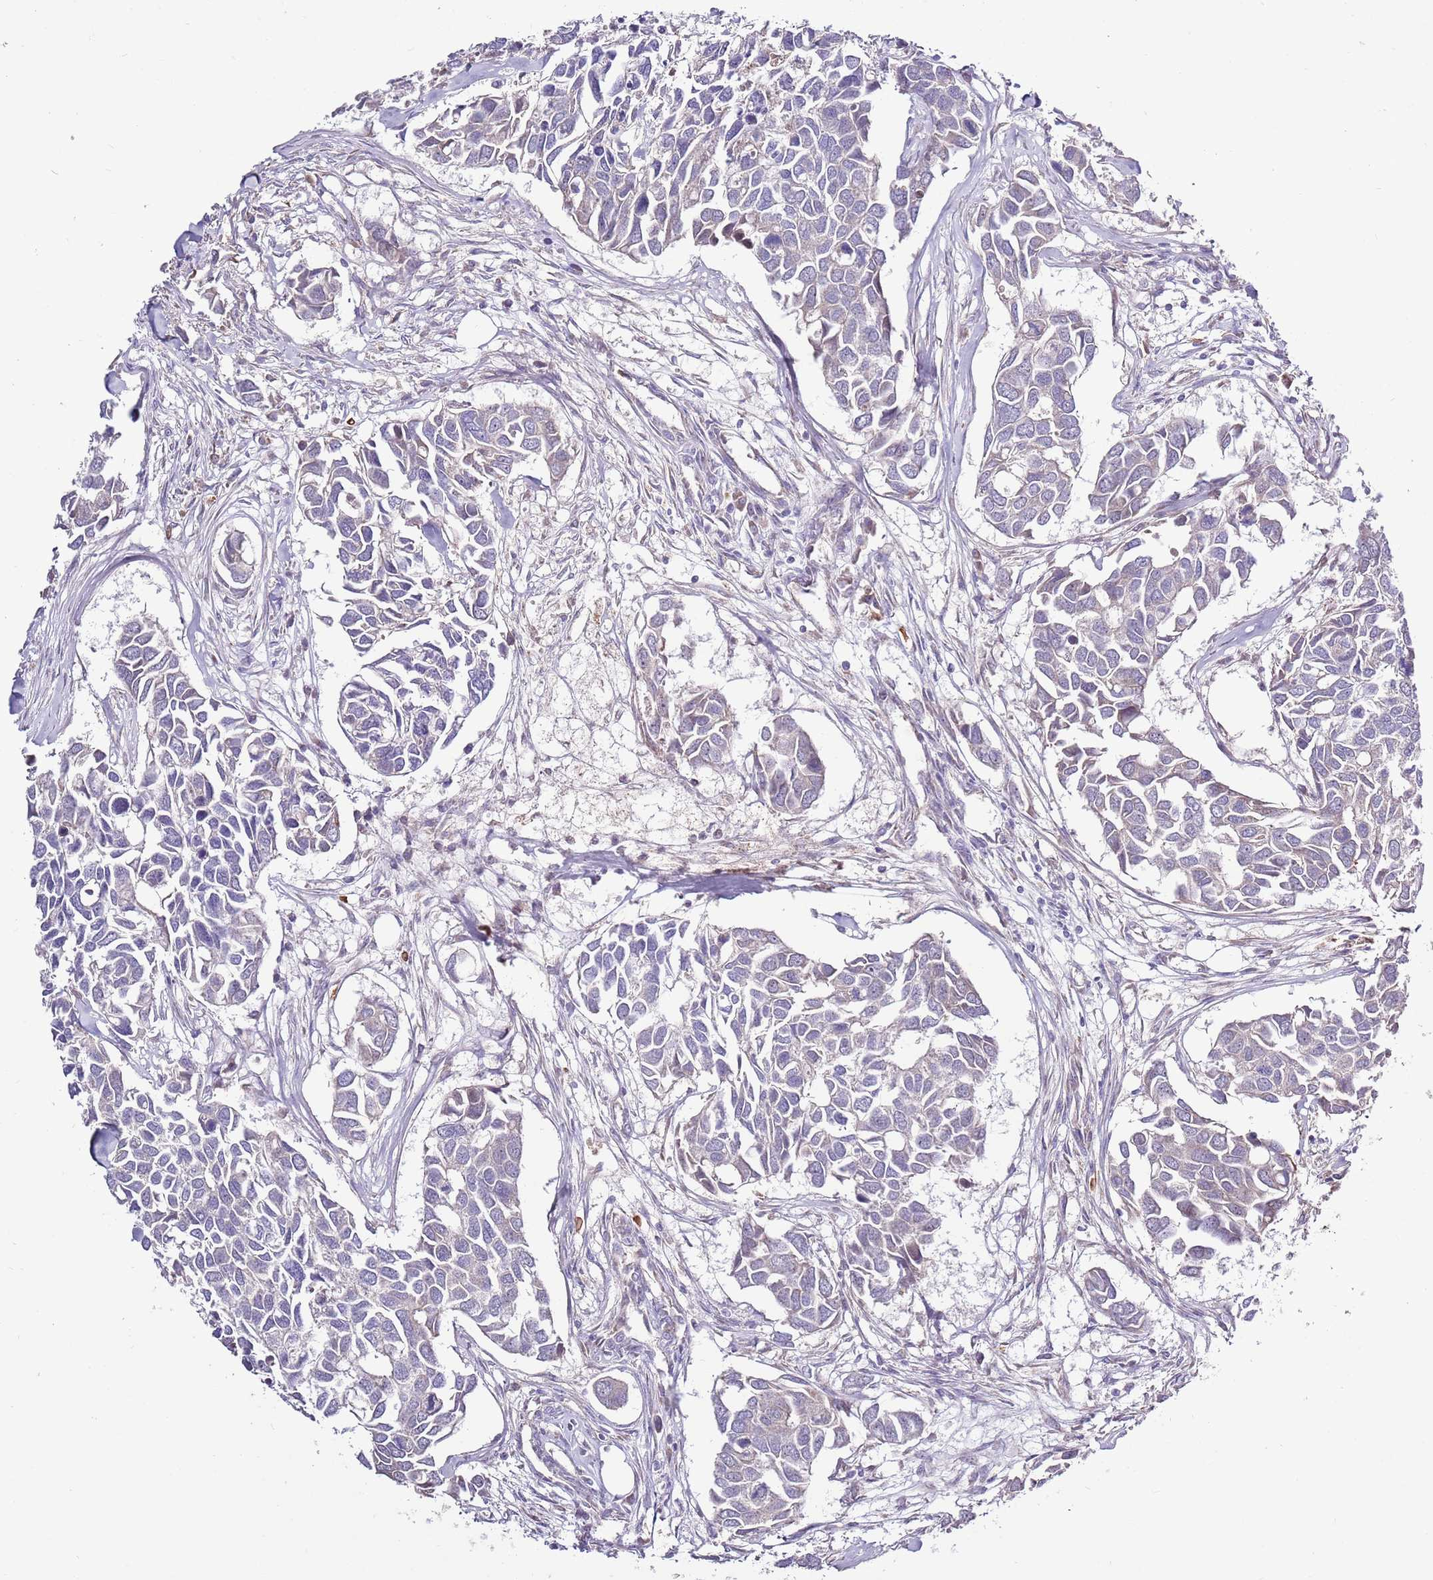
{"staining": {"intensity": "negative", "quantity": "none", "location": "none"}, "tissue": "breast cancer", "cell_type": "Tumor cells", "image_type": "cancer", "snomed": [{"axis": "morphology", "description": "Duct carcinoma"}, {"axis": "topography", "description": "Breast"}], "caption": "High power microscopy histopathology image of an immunohistochemistry (IHC) image of breast cancer (invasive ductal carcinoma), revealing no significant positivity in tumor cells.", "gene": "SMG1", "patient": {"sex": "female", "age": 83}}